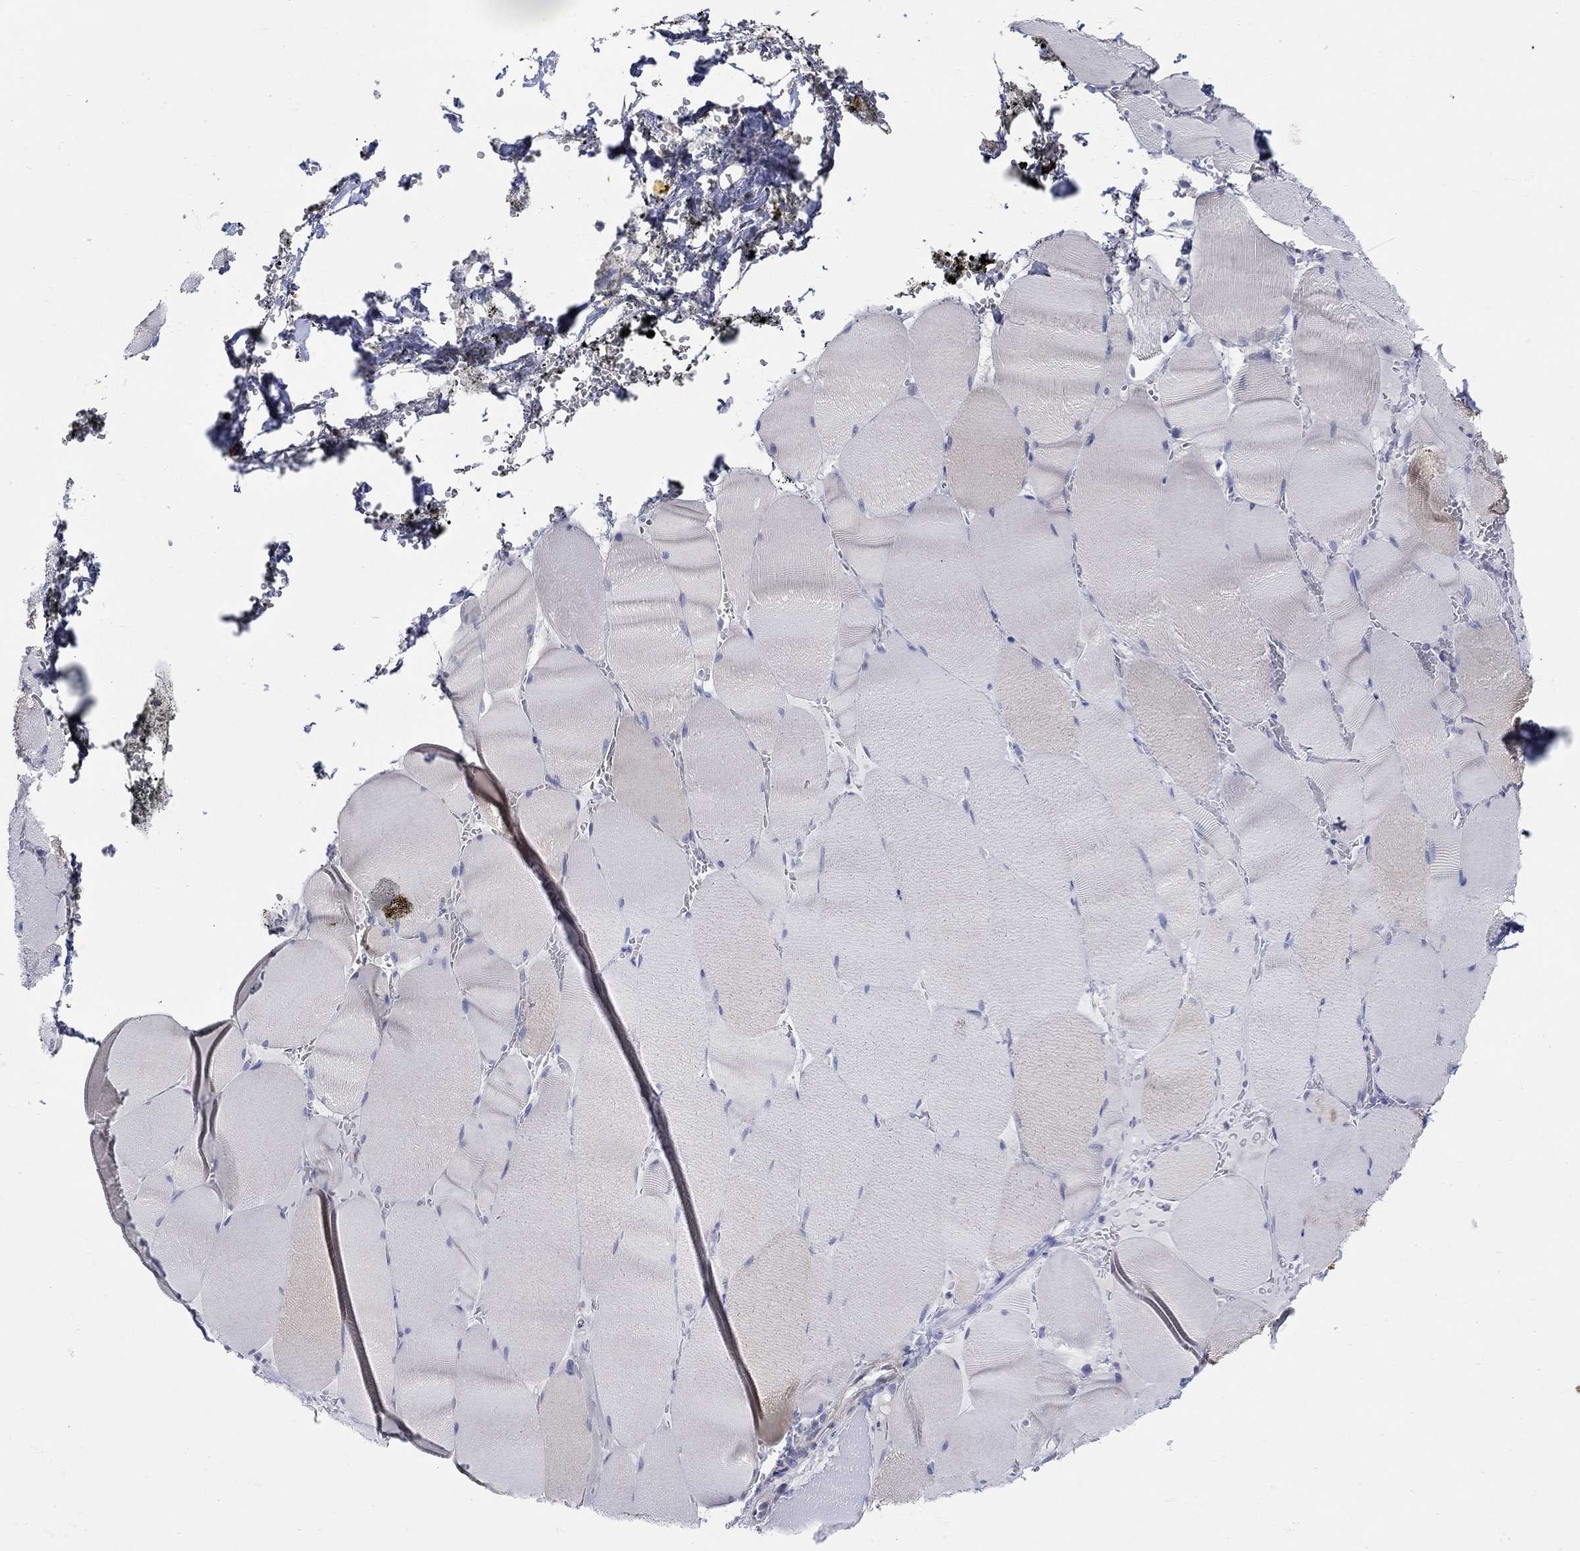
{"staining": {"intensity": "negative", "quantity": "none", "location": "none"}, "tissue": "skeletal muscle", "cell_type": "Myocytes", "image_type": "normal", "snomed": [{"axis": "morphology", "description": "Normal tissue, NOS"}, {"axis": "topography", "description": "Skeletal muscle"}], "caption": "A photomicrograph of skeletal muscle stained for a protein shows no brown staining in myocytes. Nuclei are stained in blue.", "gene": "KRT222", "patient": {"sex": "male", "age": 56}}